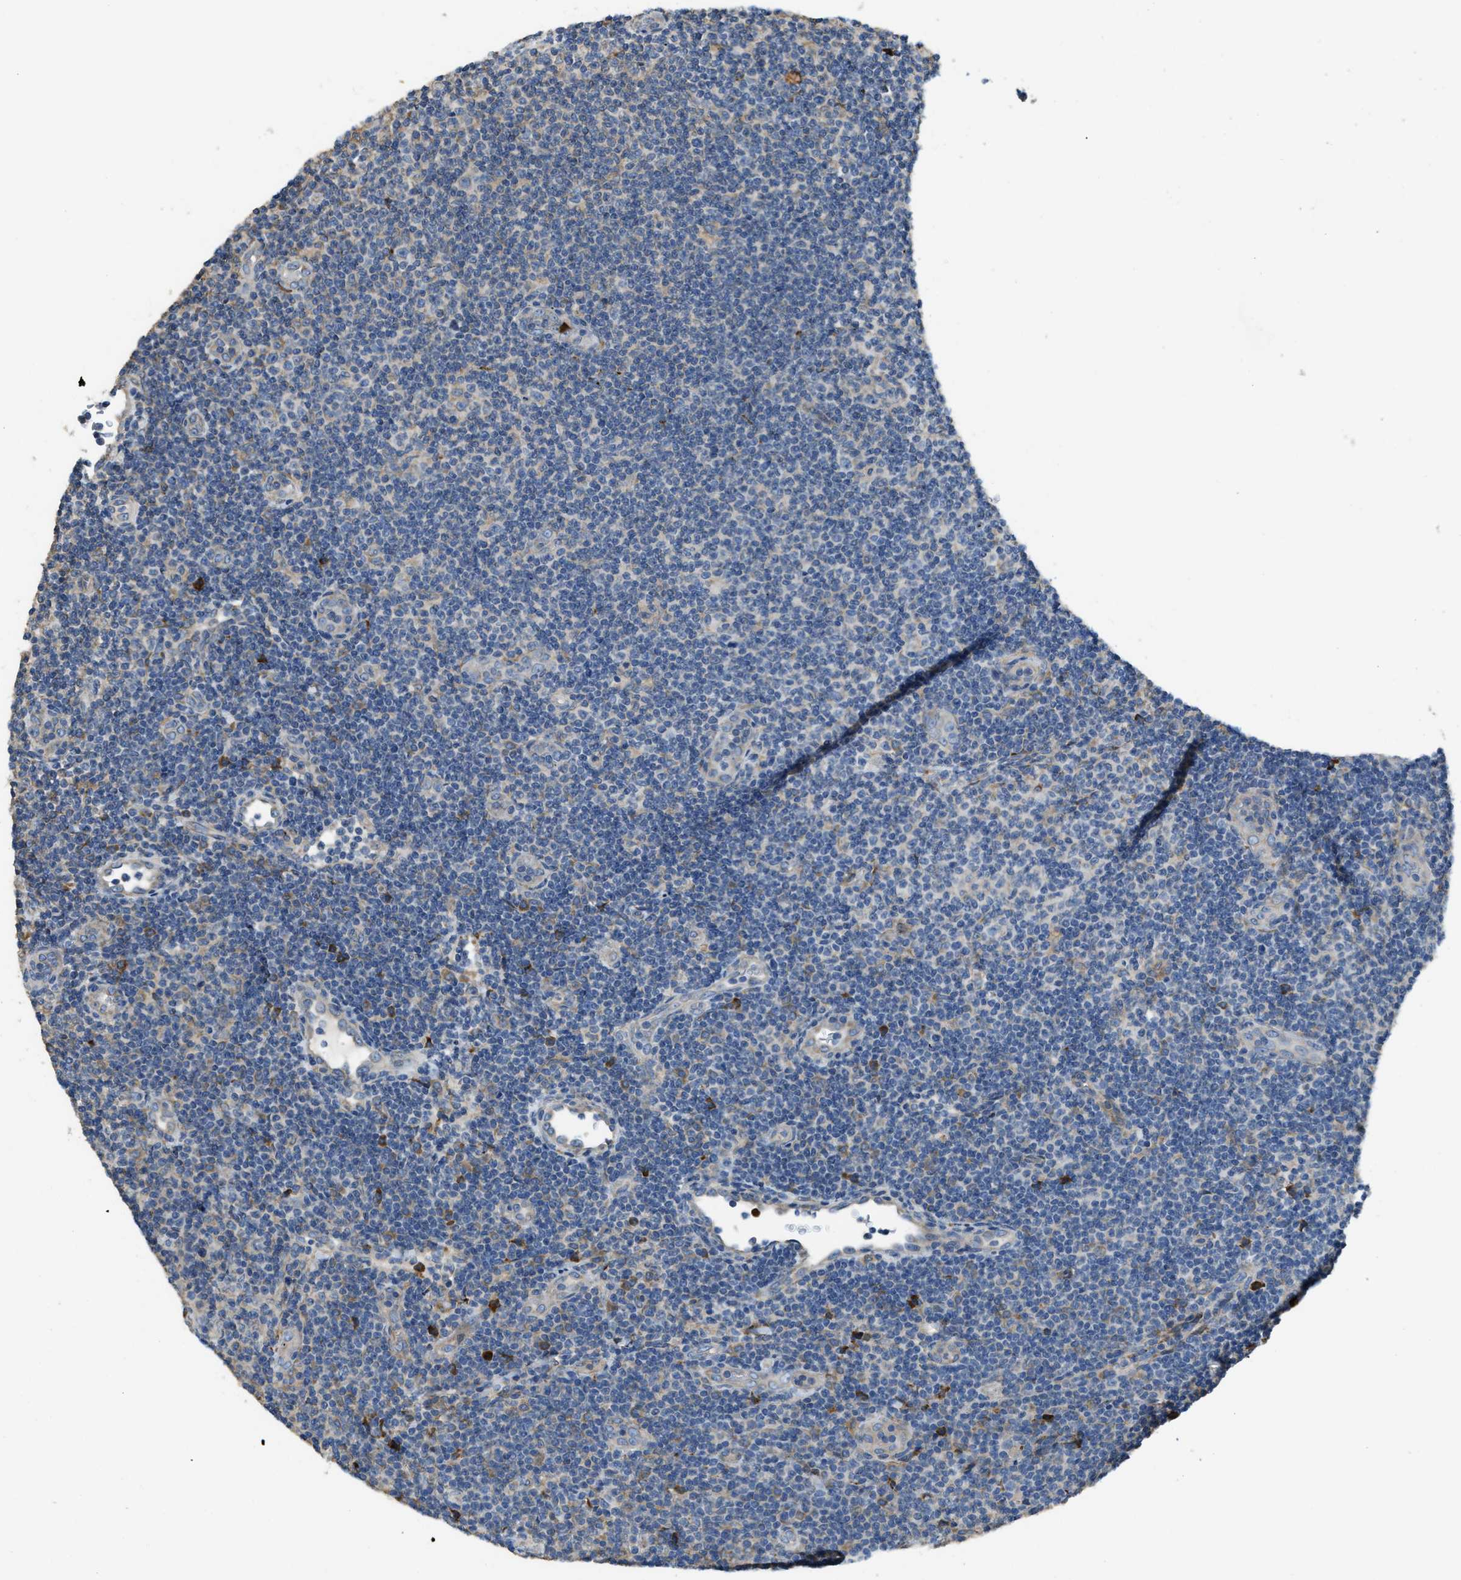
{"staining": {"intensity": "negative", "quantity": "none", "location": "none"}, "tissue": "lymphoma", "cell_type": "Tumor cells", "image_type": "cancer", "snomed": [{"axis": "morphology", "description": "Malignant lymphoma, non-Hodgkin's type, Low grade"}, {"axis": "topography", "description": "Lymph node"}], "caption": "Immunohistochemistry (IHC) micrograph of lymphoma stained for a protein (brown), which displays no expression in tumor cells. (DAB (3,3'-diaminobenzidine) IHC with hematoxylin counter stain).", "gene": "TMEM68", "patient": {"sex": "male", "age": 83}}